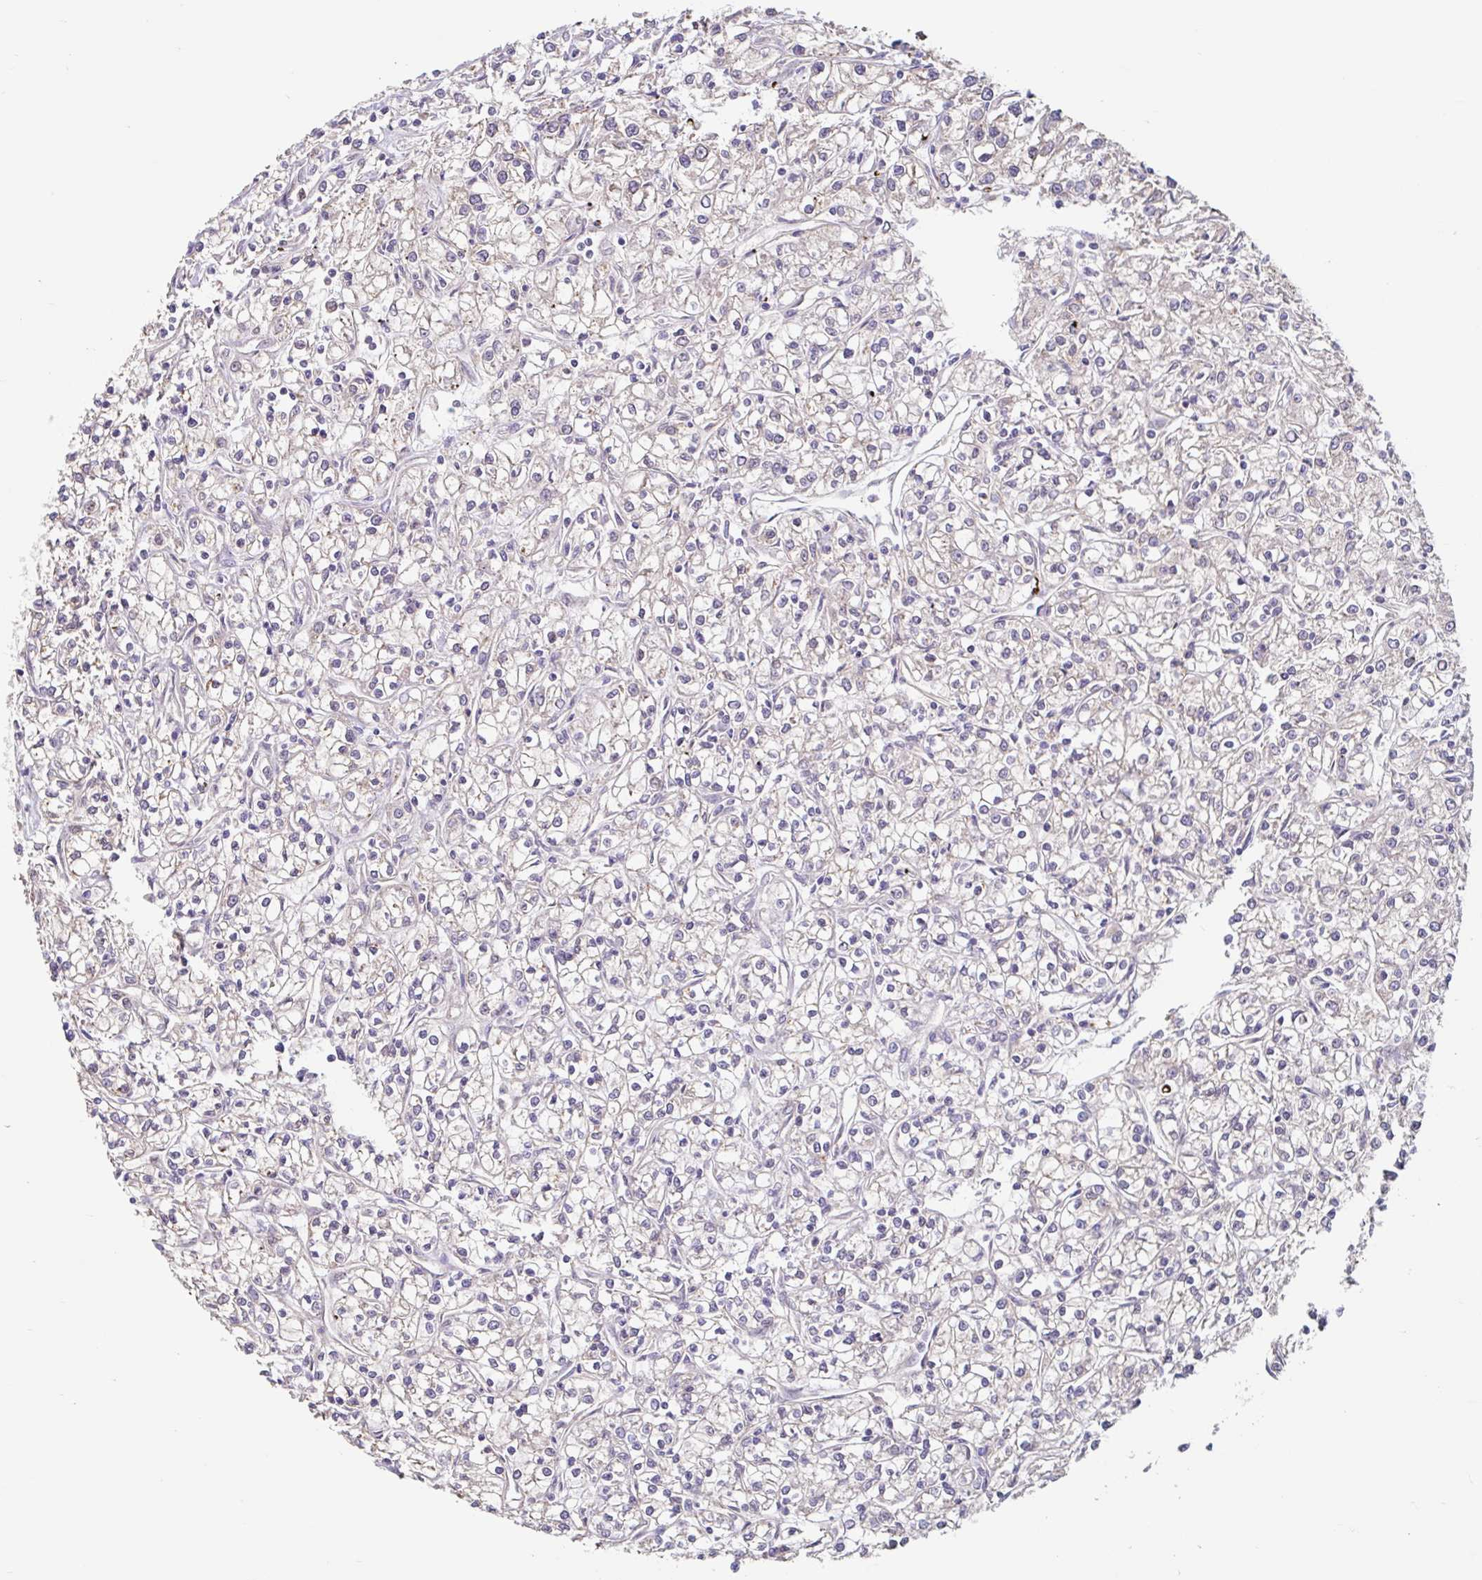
{"staining": {"intensity": "negative", "quantity": "none", "location": "none"}, "tissue": "renal cancer", "cell_type": "Tumor cells", "image_type": "cancer", "snomed": [{"axis": "morphology", "description": "Adenocarcinoma, NOS"}, {"axis": "topography", "description": "Kidney"}], "caption": "Immunohistochemistry photomicrograph of neoplastic tissue: human renal adenocarcinoma stained with DAB (3,3'-diaminobenzidine) reveals no significant protein staining in tumor cells.", "gene": "STYXL1", "patient": {"sex": "female", "age": 59}}